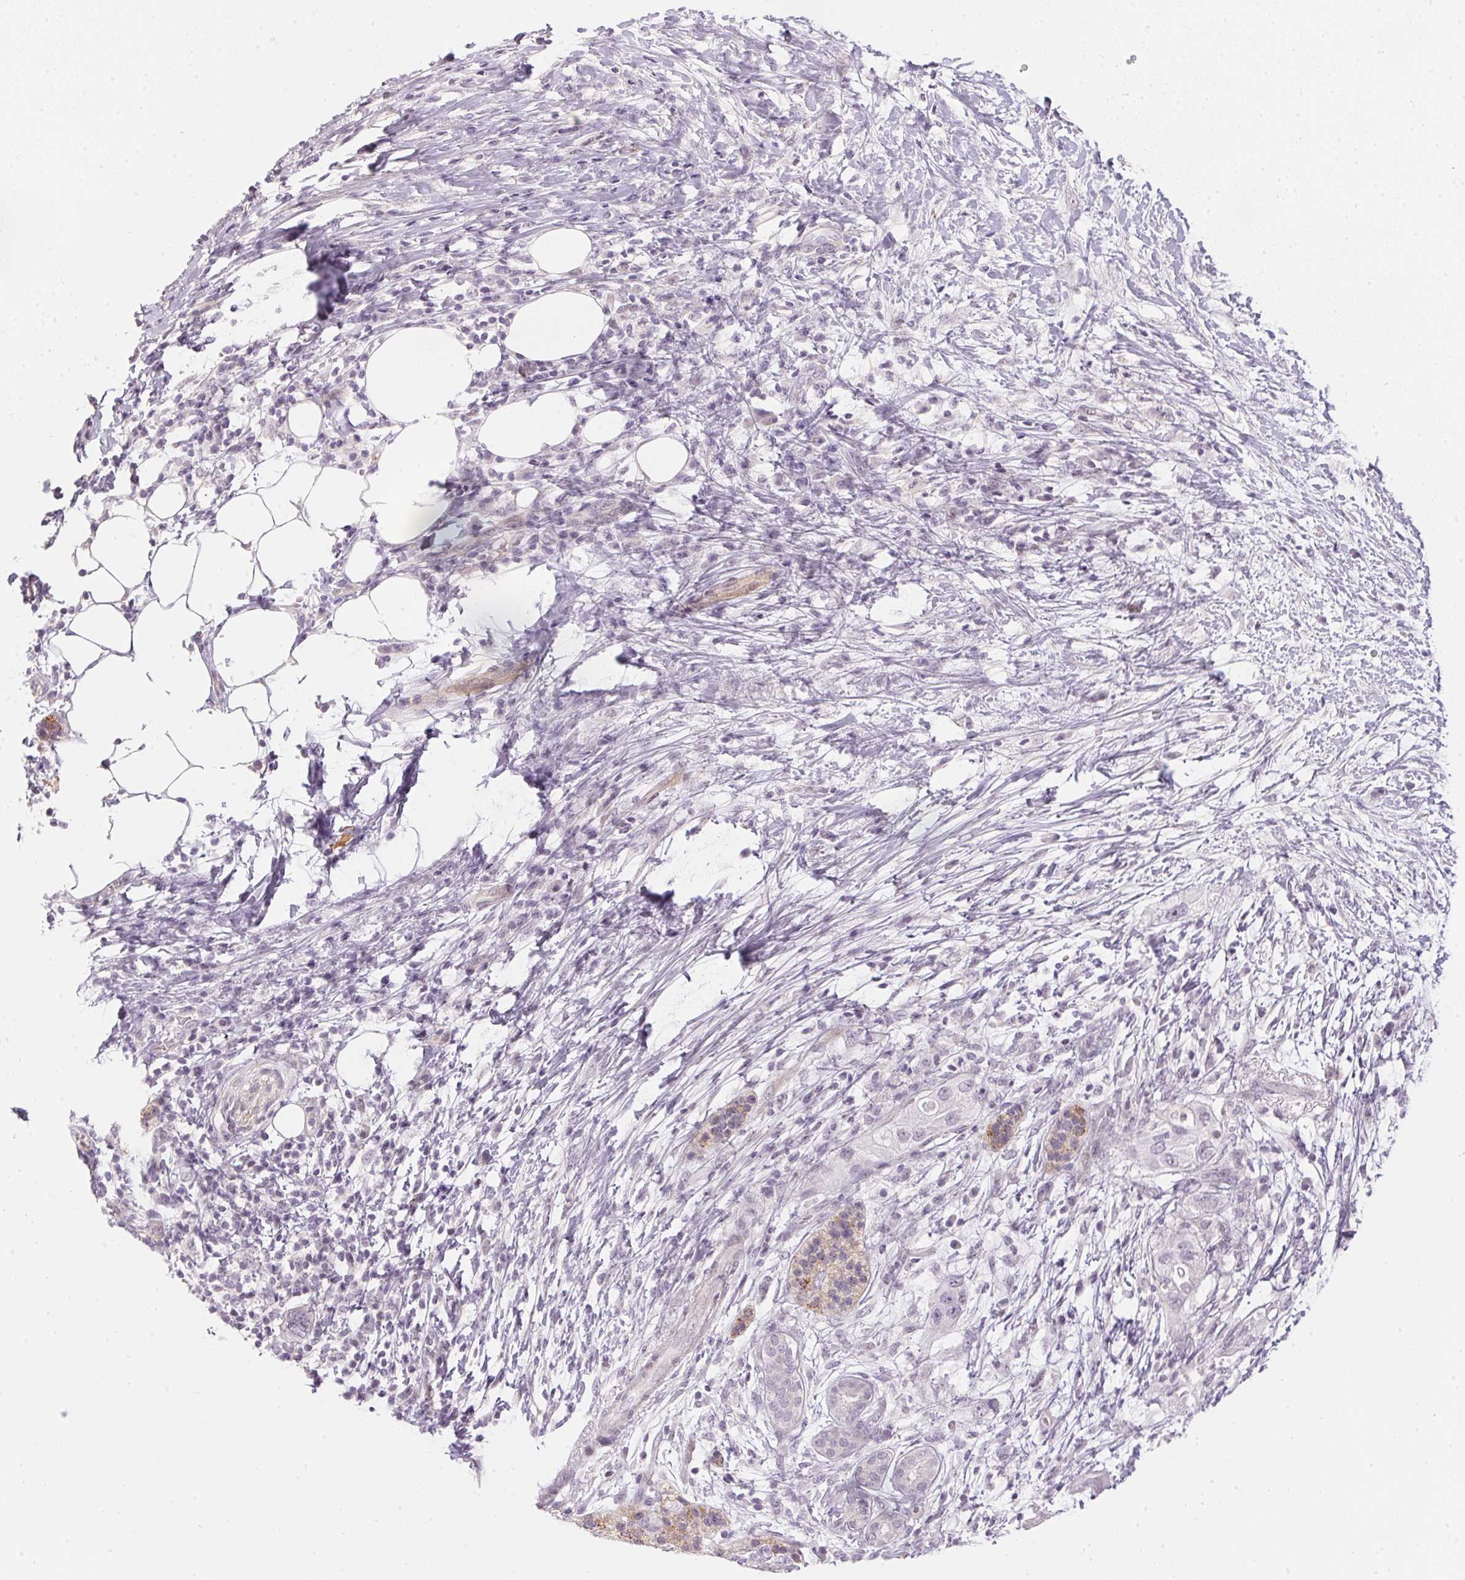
{"staining": {"intensity": "negative", "quantity": "none", "location": "none"}, "tissue": "pancreatic cancer", "cell_type": "Tumor cells", "image_type": "cancer", "snomed": [{"axis": "morphology", "description": "Adenocarcinoma, NOS"}, {"axis": "topography", "description": "Pancreas"}], "caption": "Protein analysis of adenocarcinoma (pancreatic) reveals no significant expression in tumor cells. The staining is performed using DAB (3,3'-diaminobenzidine) brown chromogen with nuclei counter-stained in using hematoxylin.", "gene": "GDAP1L1", "patient": {"sex": "female", "age": 72}}